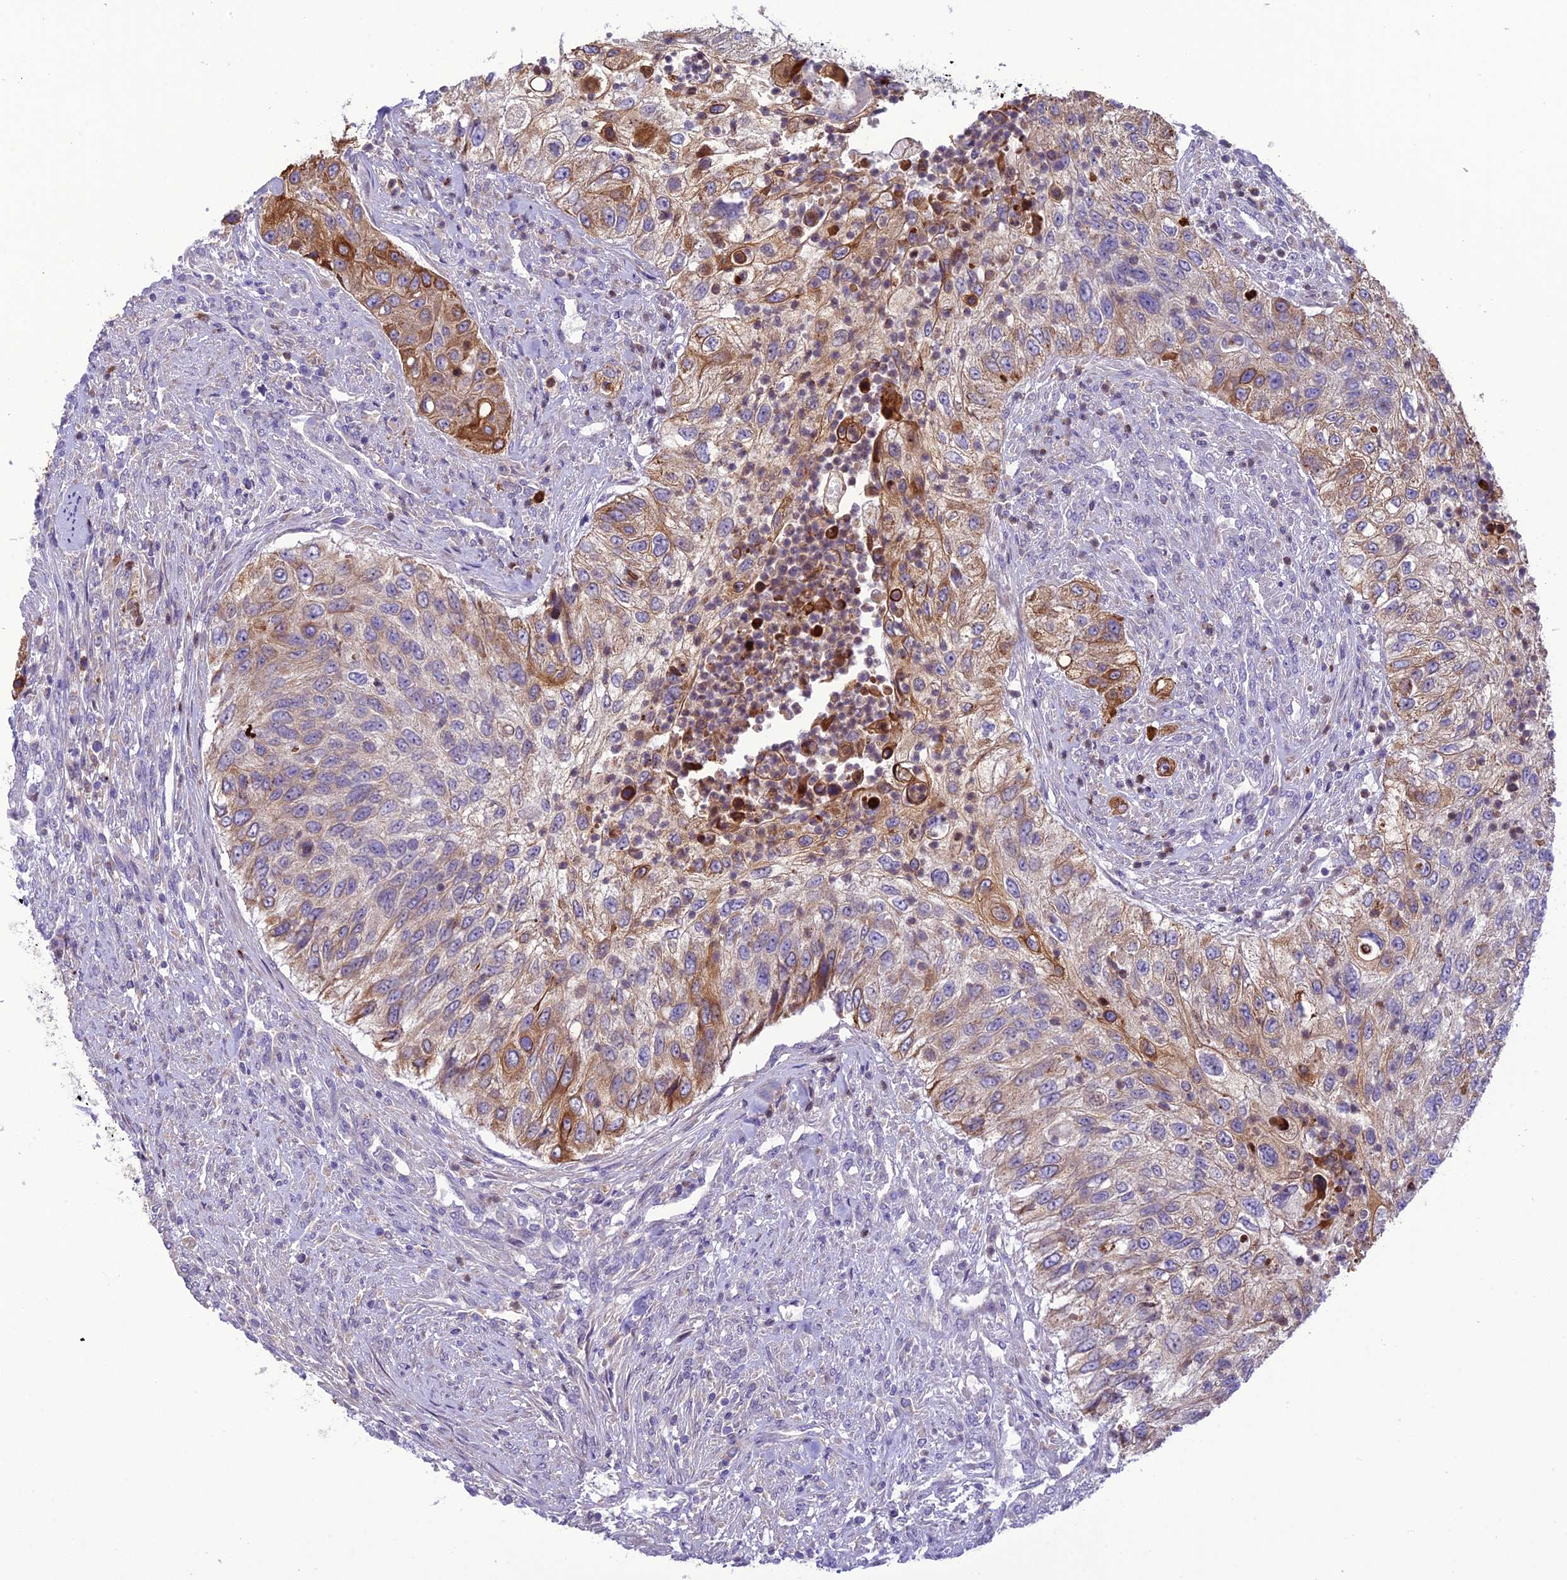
{"staining": {"intensity": "moderate", "quantity": "25%-75%", "location": "cytoplasmic/membranous"}, "tissue": "urothelial cancer", "cell_type": "Tumor cells", "image_type": "cancer", "snomed": [{"axis": "morphology", "description": "Urothelial carcinoma, High grade"}, {"axis": "topography", "description": "Urinary bladder"}], "caption": "Immunohistochemical staining of human urothelial cancer displays moderate cytoplasmic/membranous protein expression in approximately 25%-75% of tumor cells. Ihc stains the protein in brown and the nuclei are stained blue.", "gene": "JMY", "patient": {"sex": "female", "age": 60}}